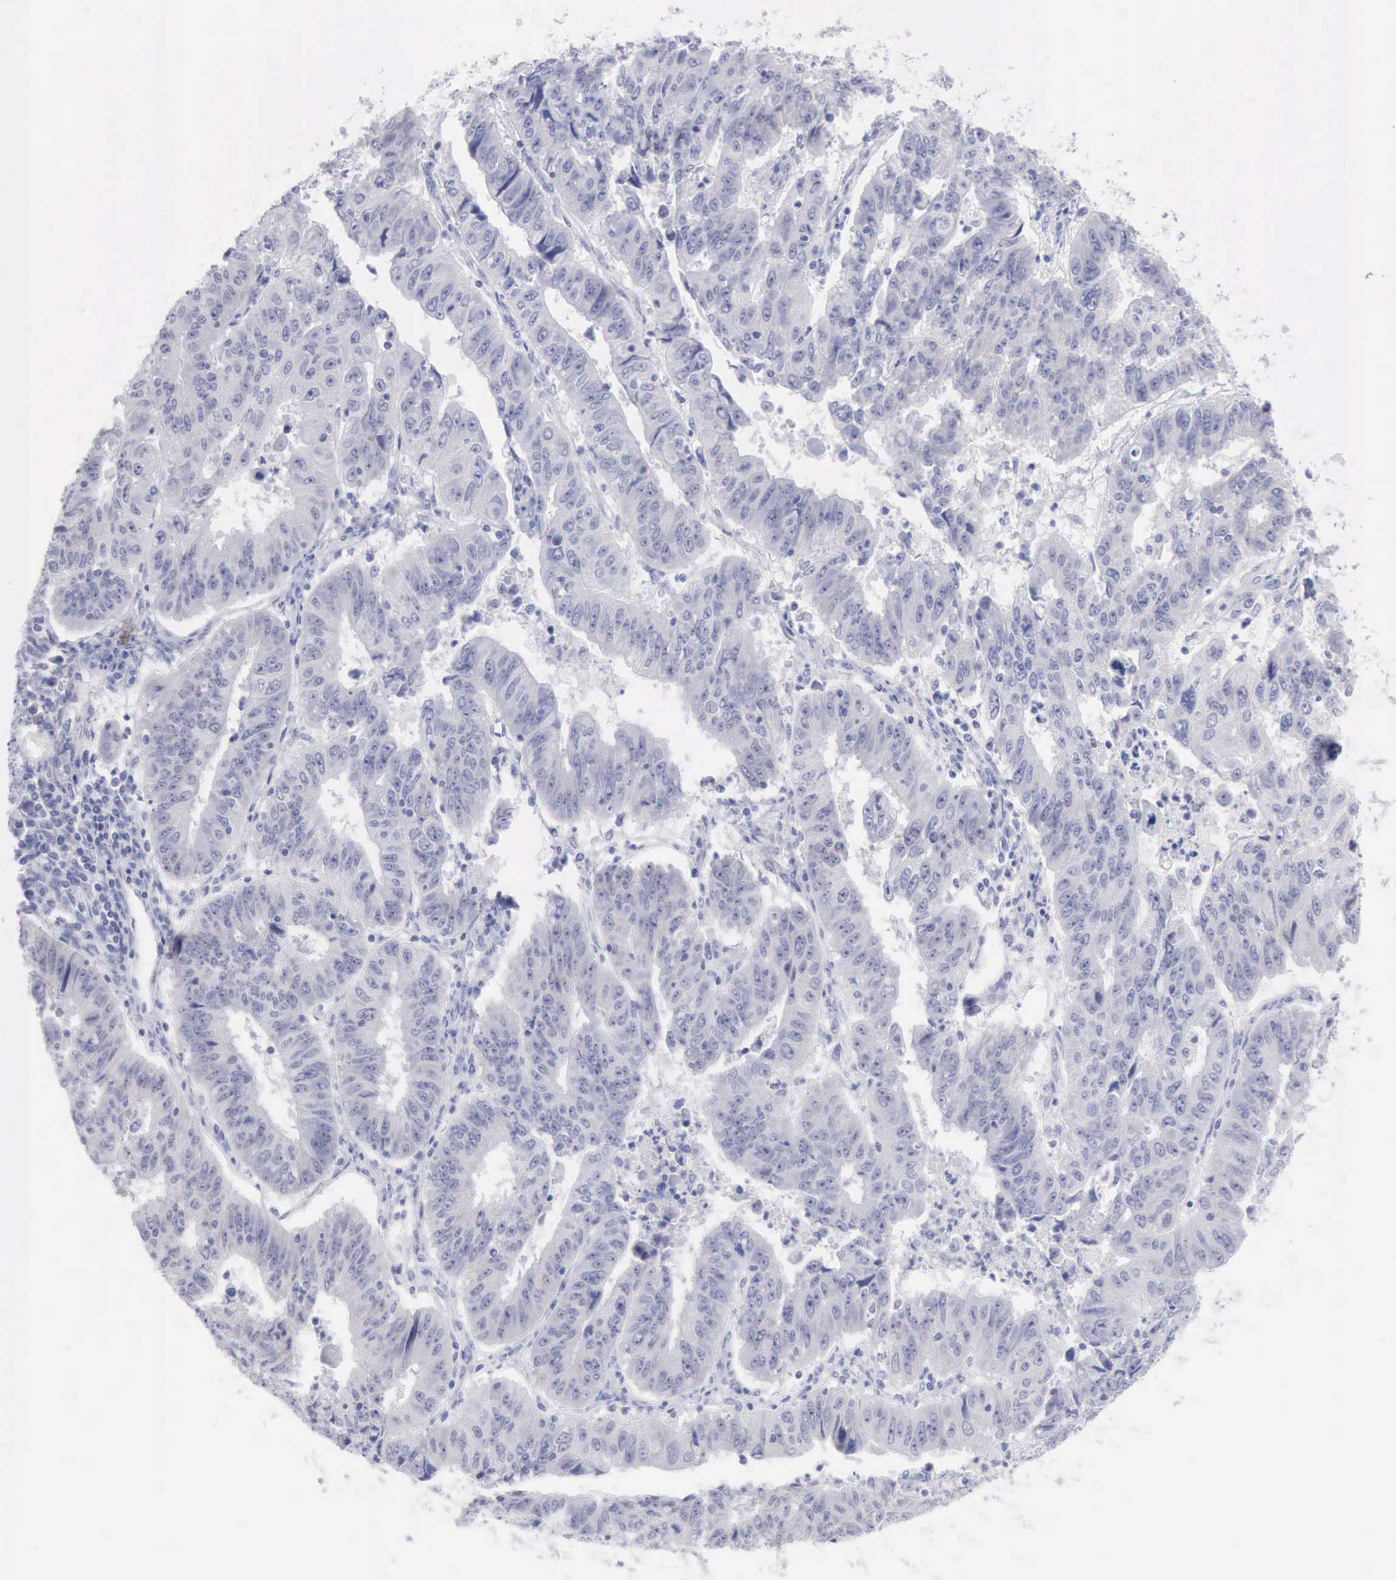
{"staining": {"intensity": "negative", "quantity": "none", "location": "none"}, "tissue": "endometrial cancer", "cell_type": "Tumor cells", "image_type": "cancer", "snomed": [{"axis": "morphology", "description": "Adenocarcinoma, NOS"}, {"axis": "topography", "description": "Endometrium"}], "caption": "DAB immunohistochemical staining of human endometrial cancer displays no significant positivity in tumor cells.", "gene": "ANGEL1", "patient": {"sex": "female", "age": 42}}